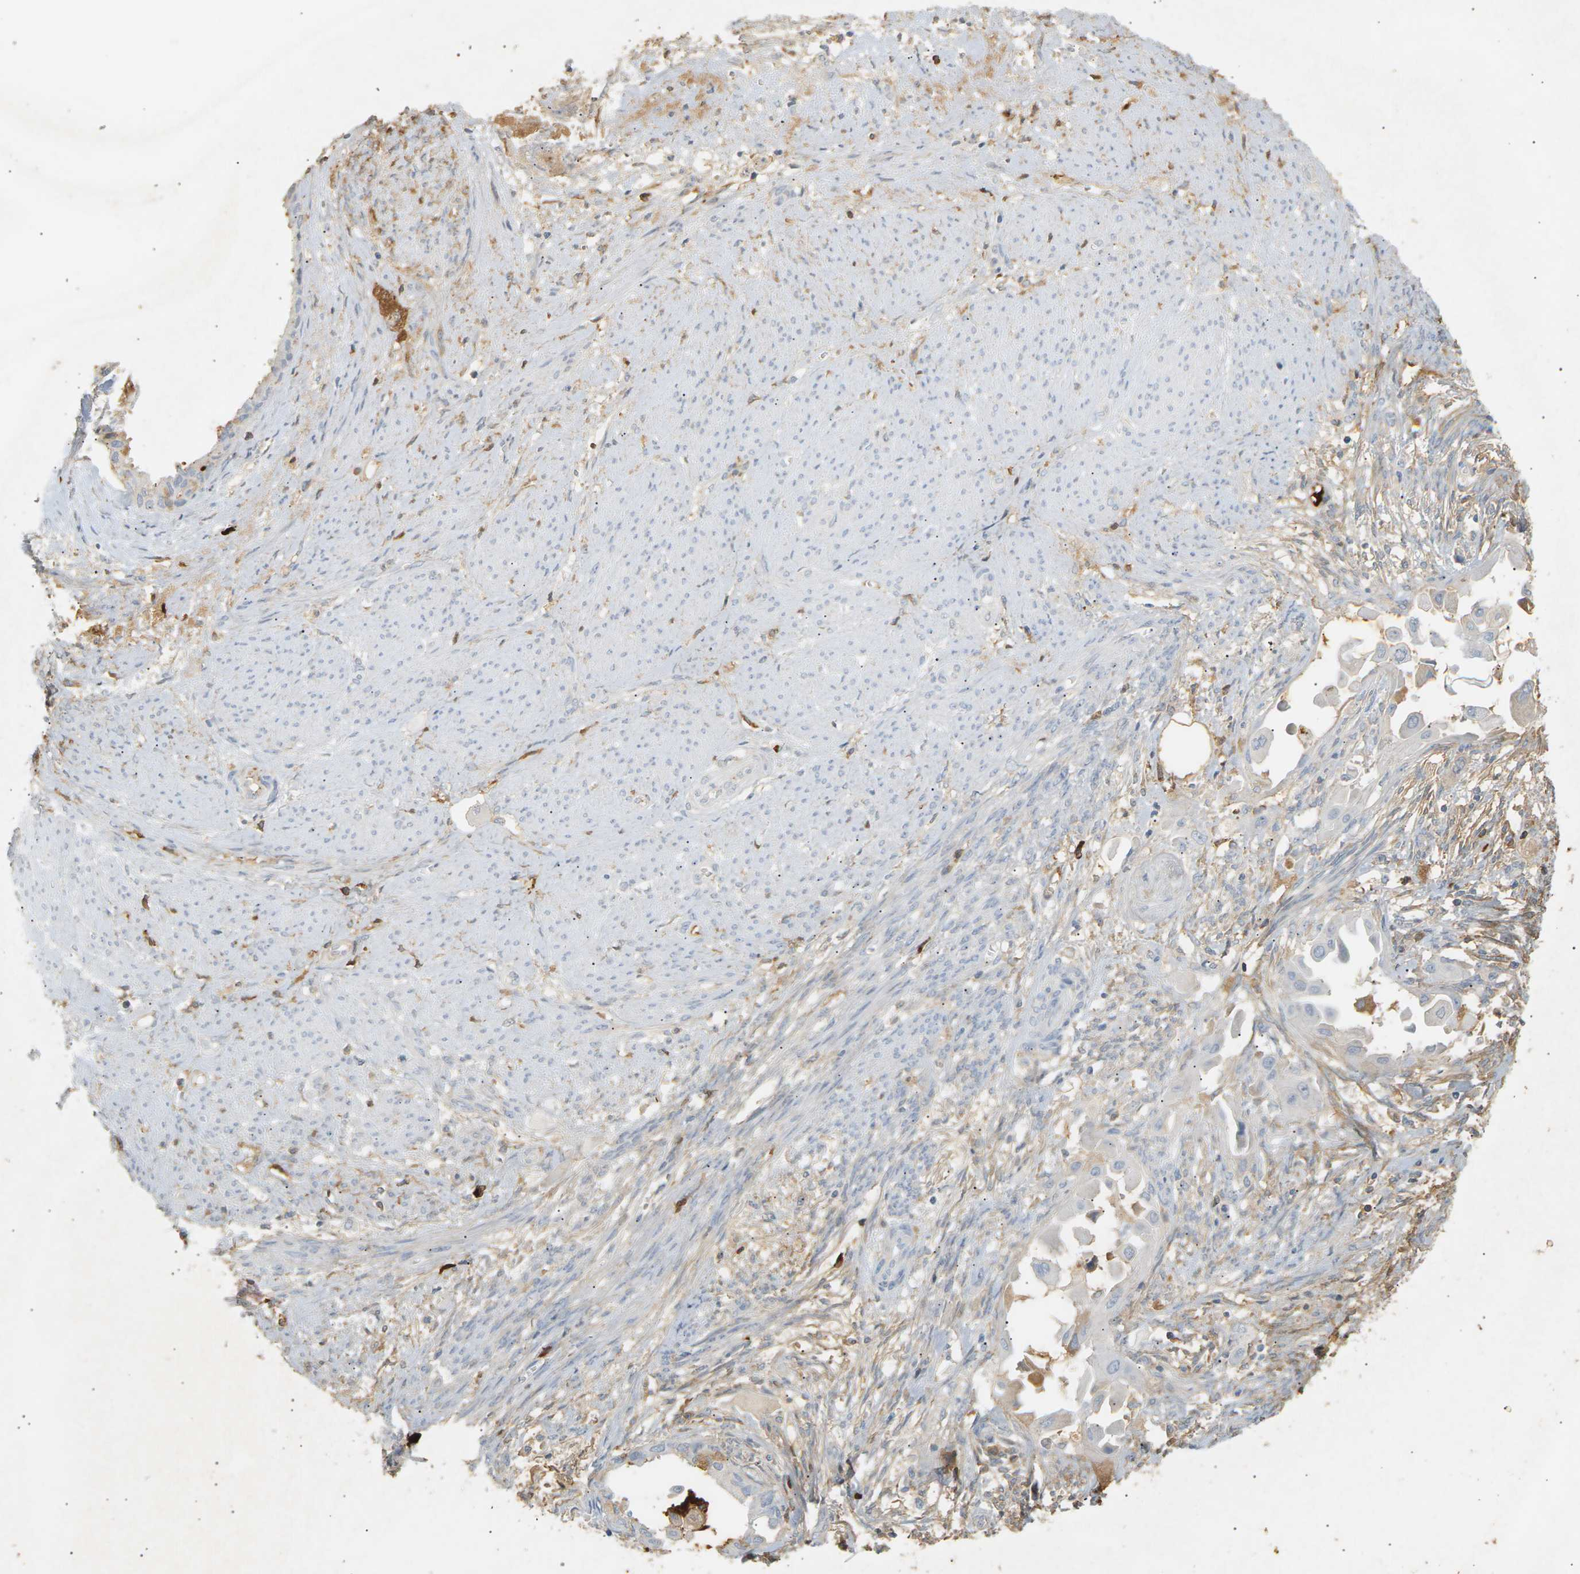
{"staining": {"intensity": "negative", "quantity": "none", "location": "none"}, "tissue": "cervical cancer", "cell_type": "Tumor cells", "image_type": "cancer", "snomed": [{"axis": "morphology", "description": "Normal tissue, NOS"}, {"axis": "morphology", "description": "Adenocarcinoma, NOS"}, {"axis": "topography", "description": "Cervix"}, {"axis": "topography", "description": "Endometrium"}], "caption": "IHC micrograph of human cervical cancer stained for a protein (brown), which displays no staining in tumor cells.", "gene": "IGLC3", "patient": {"sex": "female", "age": 86}}